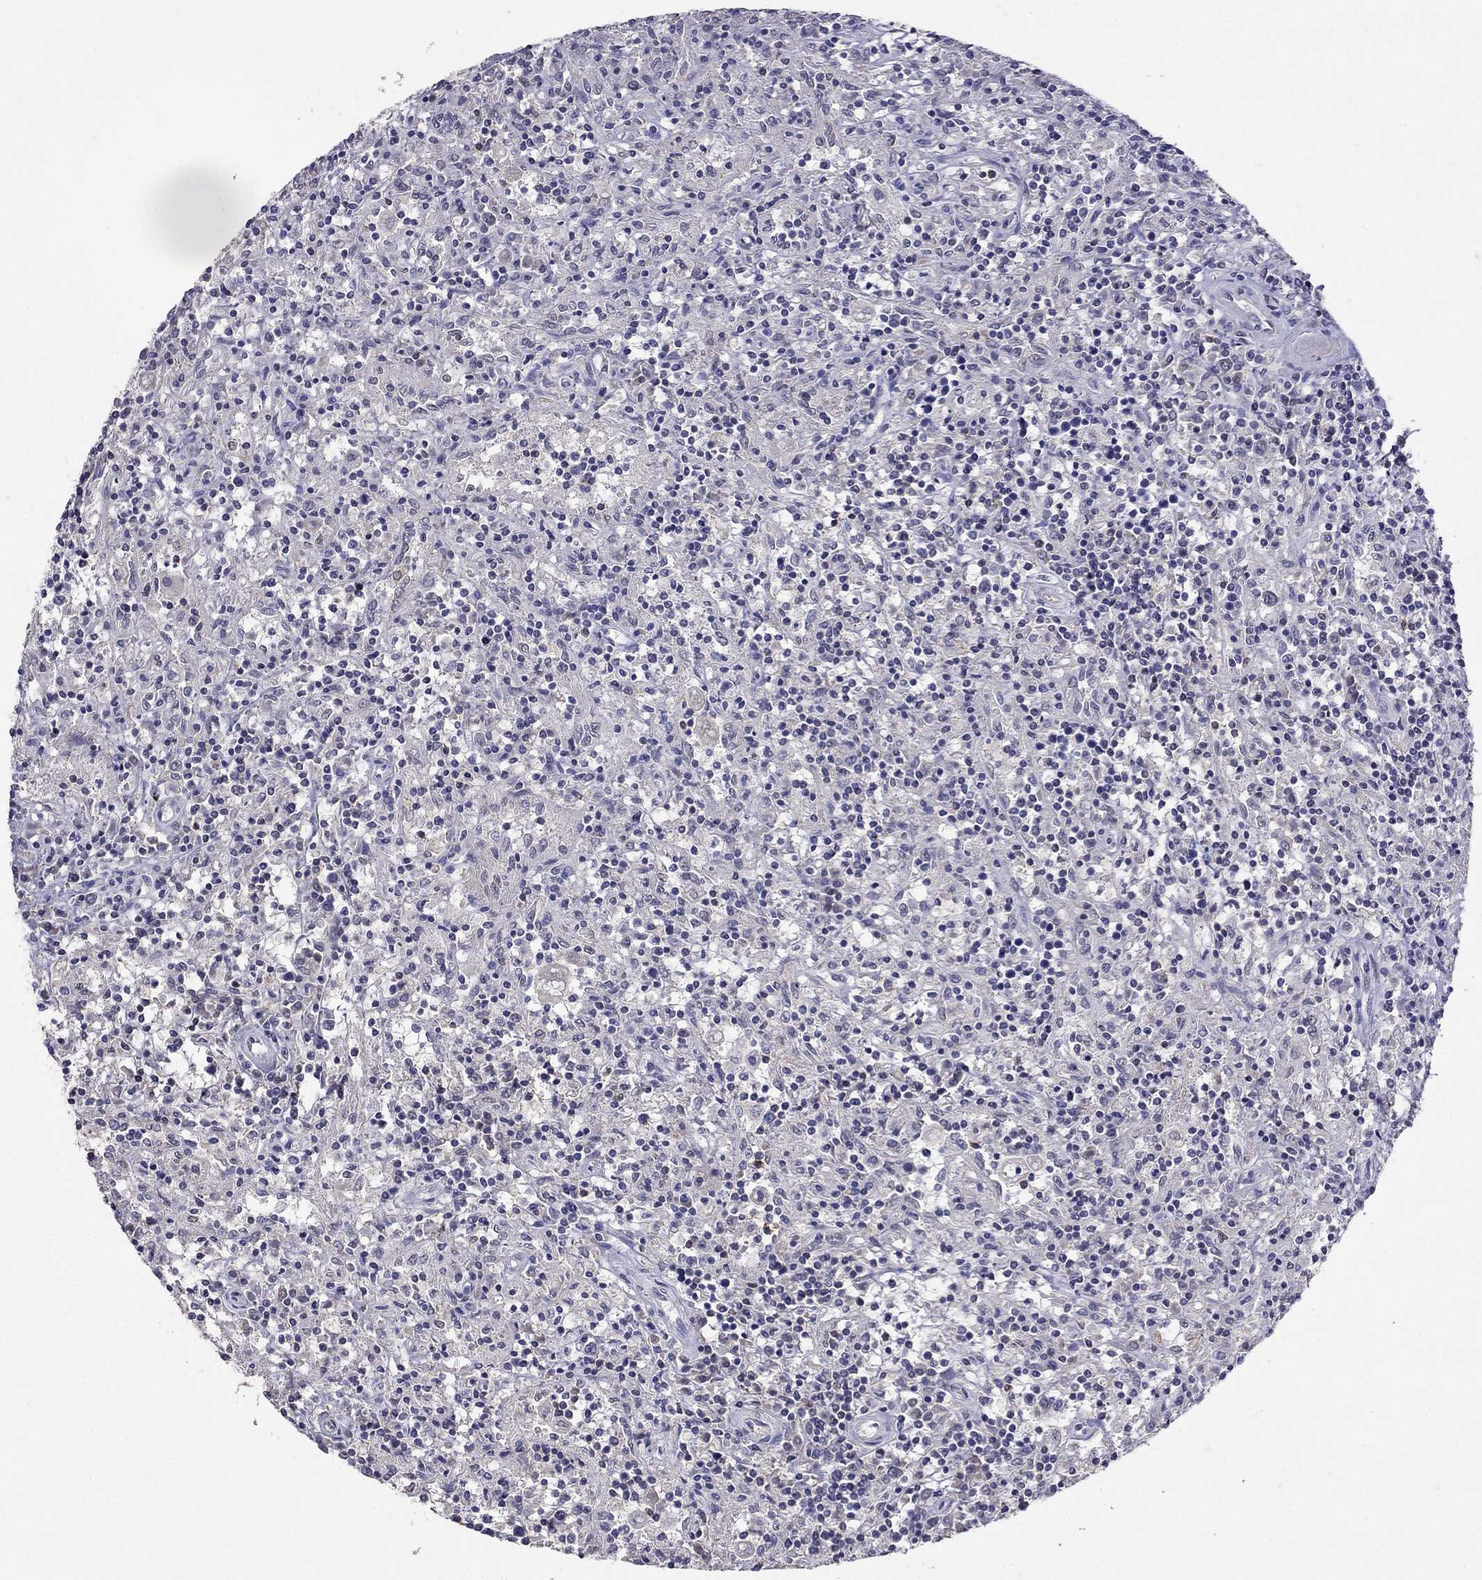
{"staining": {"intensity": "negative", "quantity": "none", "location": "none"}, "tissue": "lymphoma", "cell_type": "Tumor cells", "image_type": "cancer", "snomed": [{"axis": "morphology", "description": "Malignant lymphoma, non-Hodgkin's type, Low grade"}, {"axis": "topography", "description": "Spleen"}], "caption": "There is no significant expression in tumor cells of malignant lymphoma, non-Hodgkin's type (low-grade).", "gene": "CD8B", "patient": {"sex": "male", "age": 62}}